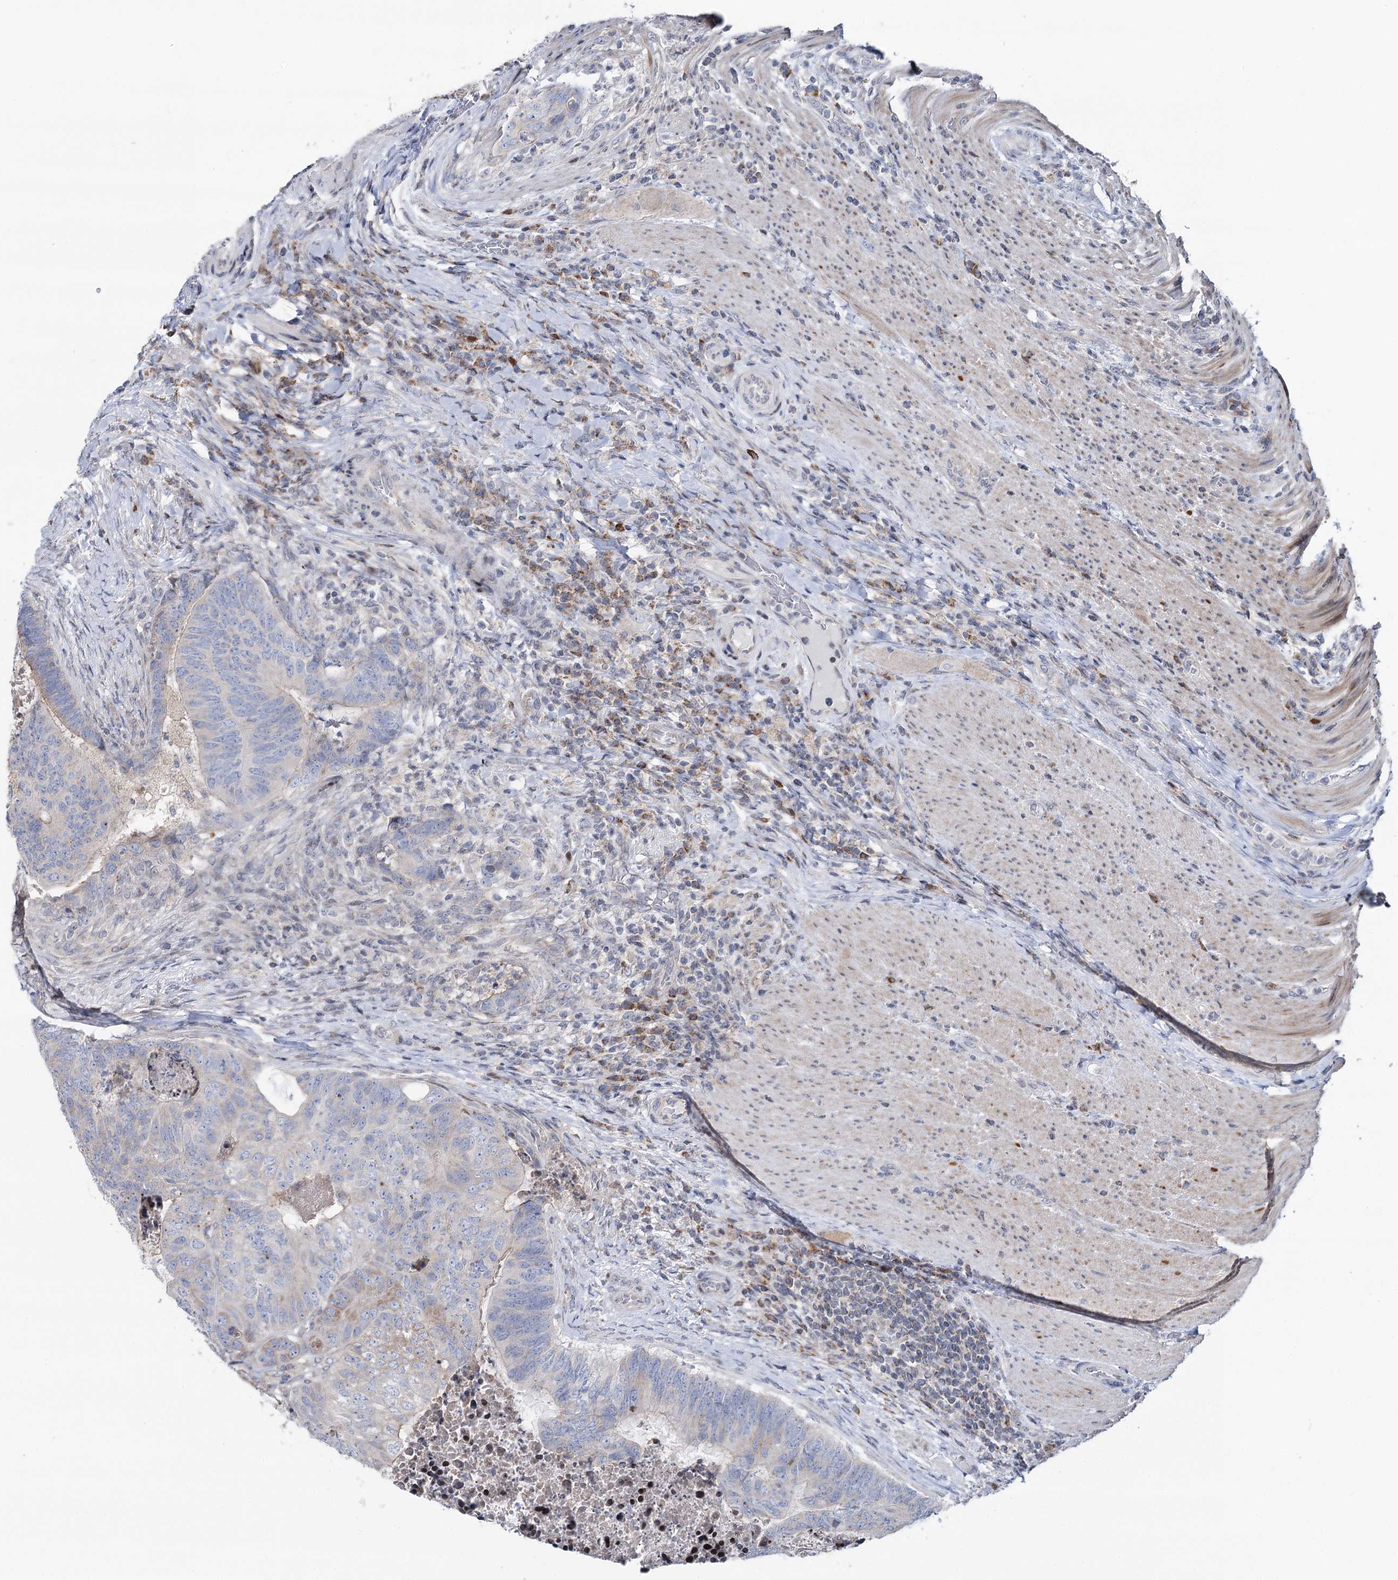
{"staining": {"intensity": "weak", "quantity": "25%-75%", "location": "cytoplasmic/membranous"}, "tissue": "colorectal cancer", "cell_type": "Tumor cells", "image_type": "cancer", "snomed": [{"axis": "morphology", "description": "Adenocarcinoma, NOS"}, {"axis": "topography", "description": "Colon"}], "caption": "Approximately 25%-75% of tumor cells in human colorectal cancer (adenocarcinoma) reveal weak cytoplasmic/membranous protein expression as visualized by brown immunohistochemical staining.", "gene": "PTGR1", "patient": {"sex": "female", "age": 67}}